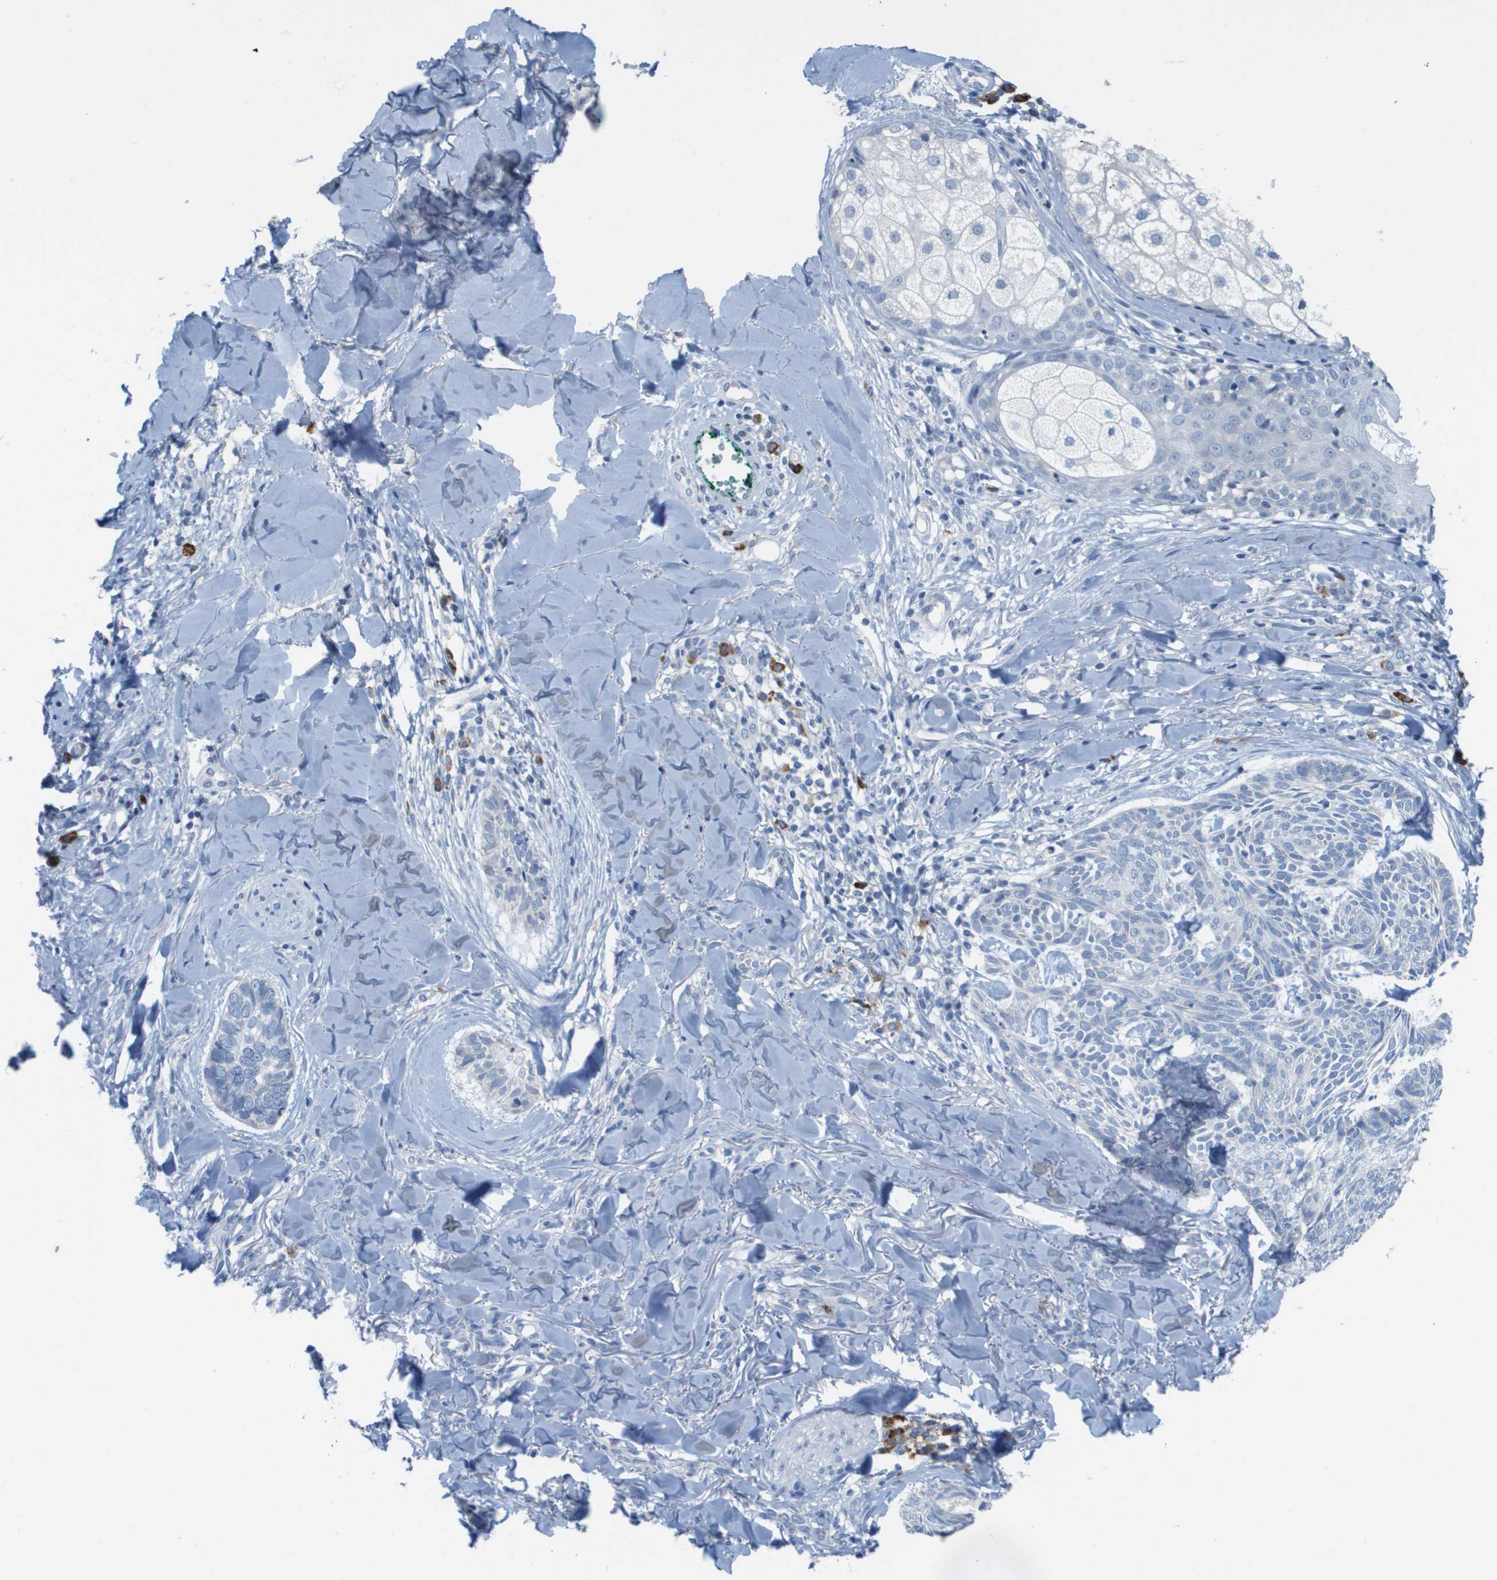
{"staining": {"intensity": "negative", "quantity": "none", "location": "none"}, "tissue": "skin cancer", "cell_type": "Tumor cells", "image_type": "cancer", "snomed": [{"axis": "morphology", "description": "Basal cell carcinoma"}, {"axis": "topography", "description": "Skin"}], "caption": "There is no significant positivity in tumor cells of skin basal cell carcinoma.", "gene": "CD3G", "patient": {"sex": "male", "age": 43}}